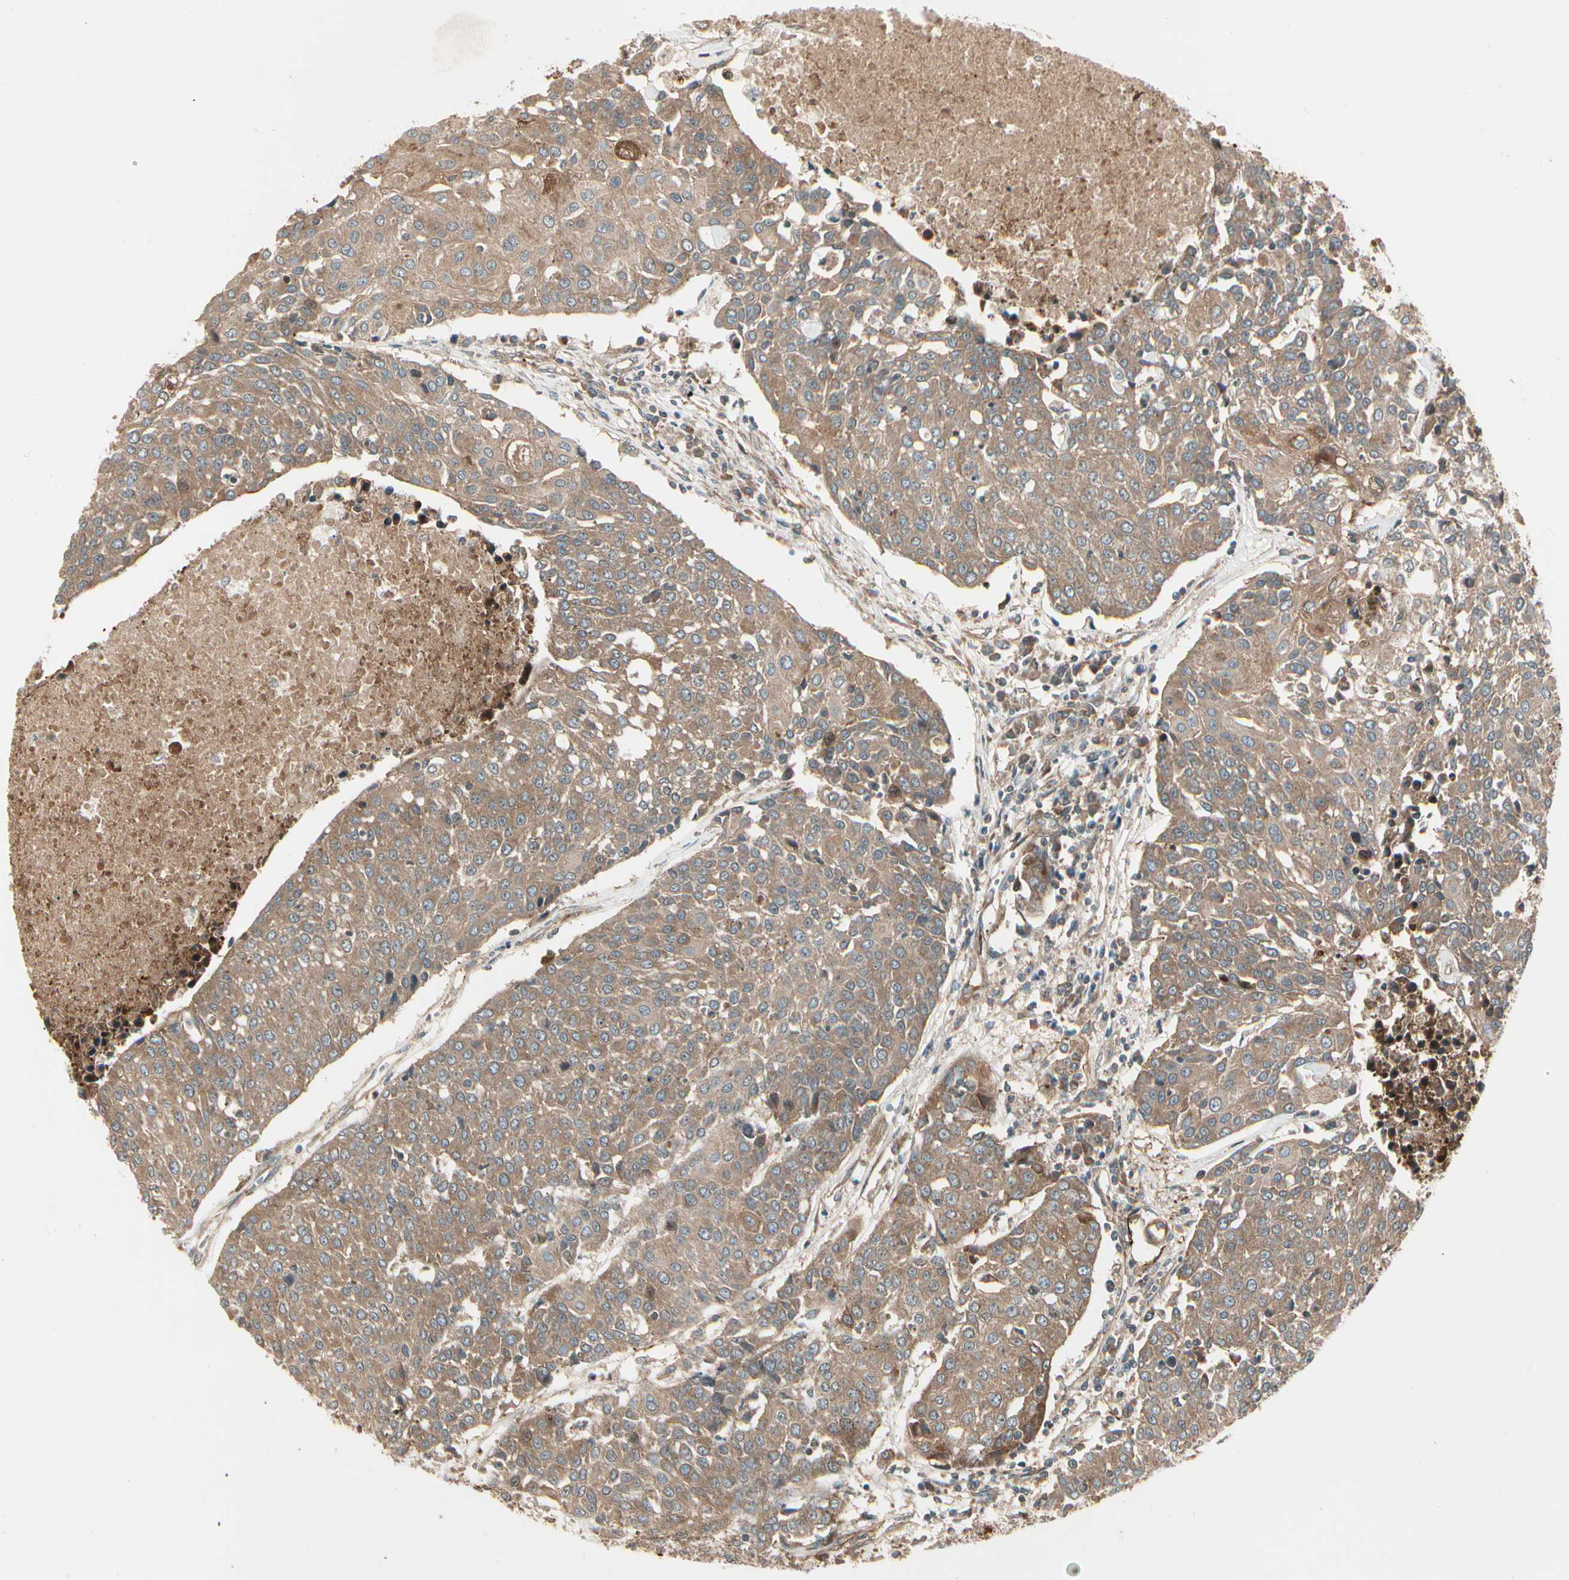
{"staining": {"intensity": "moderate", "quantity": ">75%", "location": "cytoplasmic/membranous"}, "tissue": "urothelial cancer", "cell_type": "Tumor cells", "image_type": "cancer", "snomed": [{"axis": "morphology", "description": "Urothelial carcinoma, High grade"}, {"axis": "topography", "description": "Urinary bladder"}], "caption": "Moderate cytoplasmic/membranous positivity for a protein is seen in approximately >75% of tumor cells of urothelial carcinoma (high-grade) using IHC.", "gene": "FKBP15", "patient": {"sex": "female", "age": 85}}